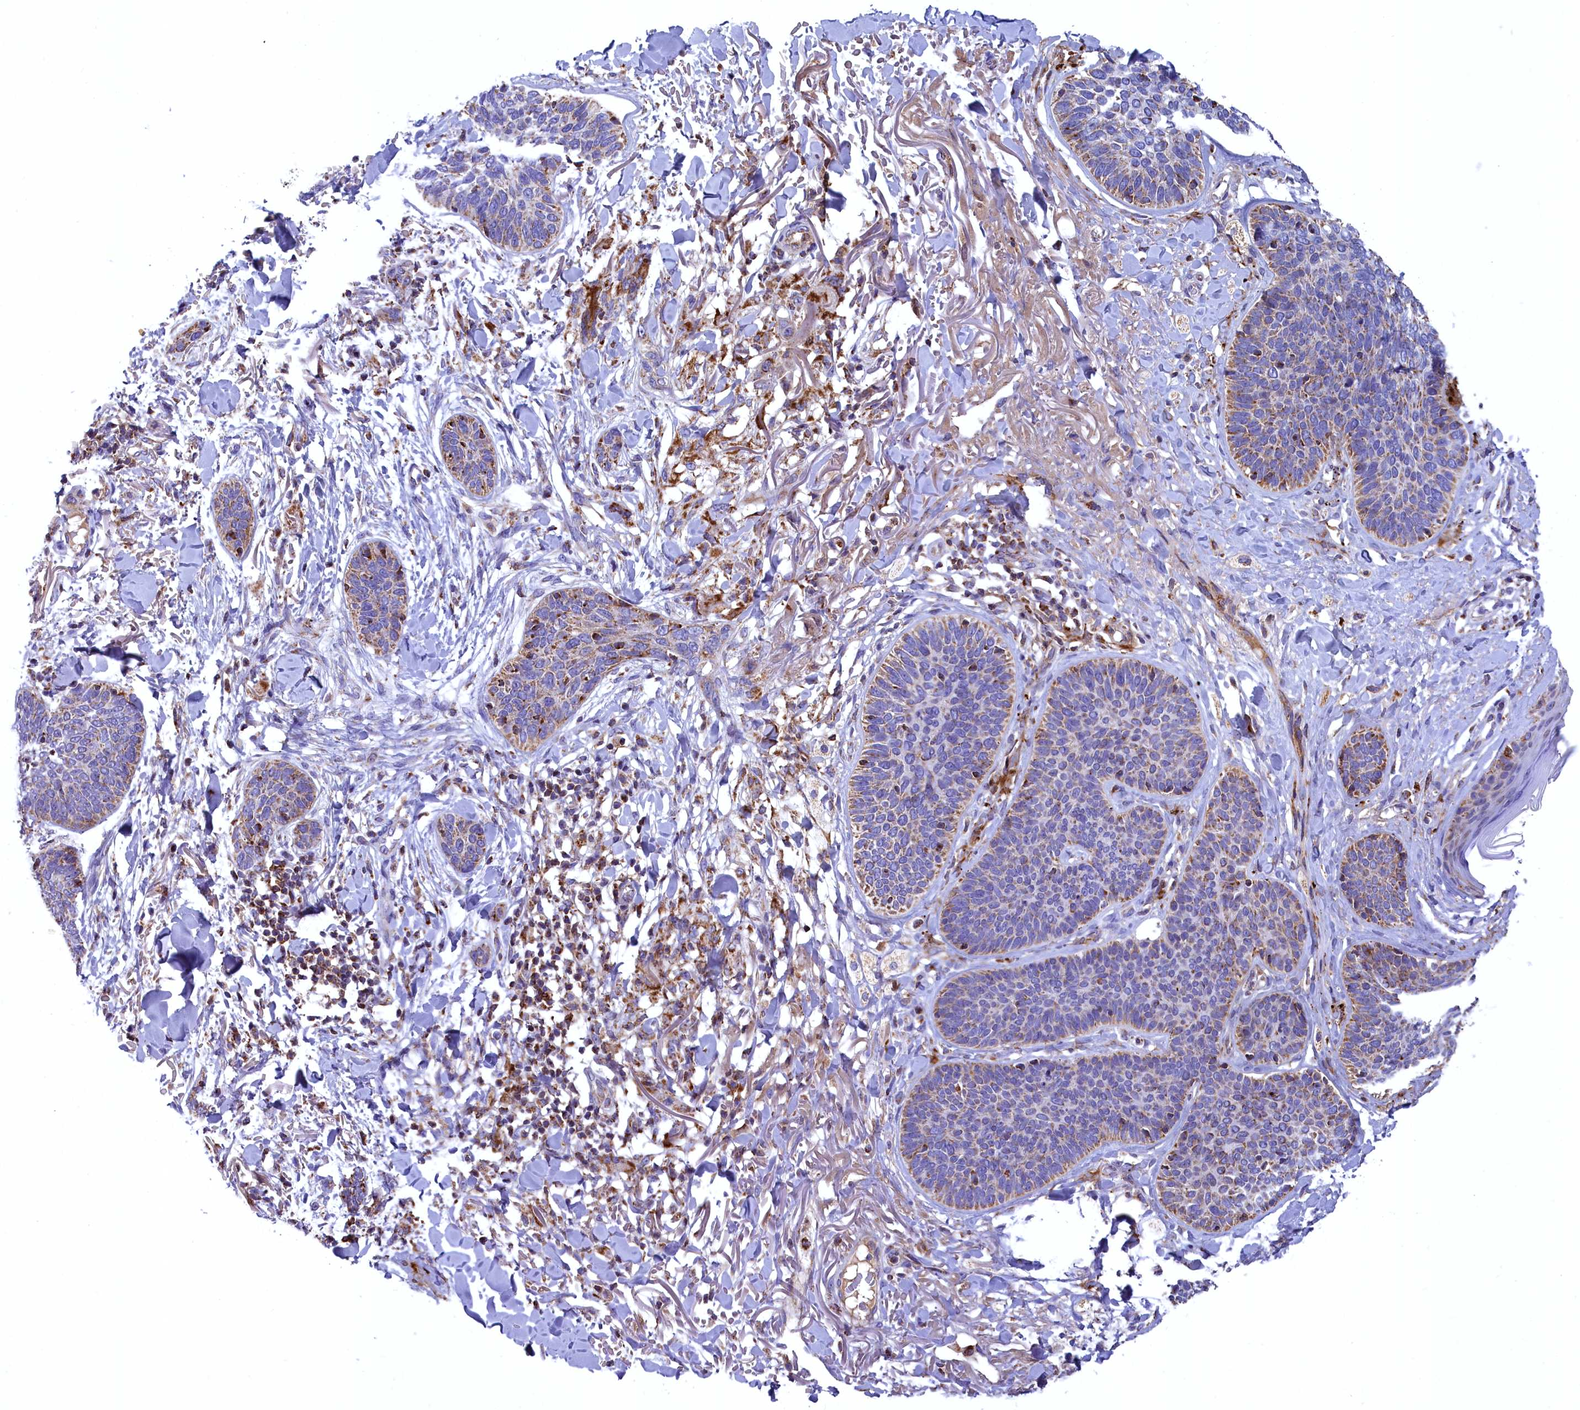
{"staining": {"intensity": "moderate", "quantity": "<25%", "location": "cytoplasmic/membranous"}, "tissue": "skin cancer", "cell_type": "Tumor cells", "image_type": "cancer", "snomed": [{"axis": "morphology", "description": "Basal cell carcinoma"}, {"axis": "topography", "description": "Skin"}], "caption": "Immunohistochemistry photomicrograph of neoplastic tissue: human basal cell carcinoma (skin) stained using IHC displays low levels of moderate protein expression localized specifically in the cytoplasmic/membranous of tumor cells, appearing as a cytoplasmic/membranous brown color.", "gene": "COX17", "patient": {"sex": "male", "age": 85}}